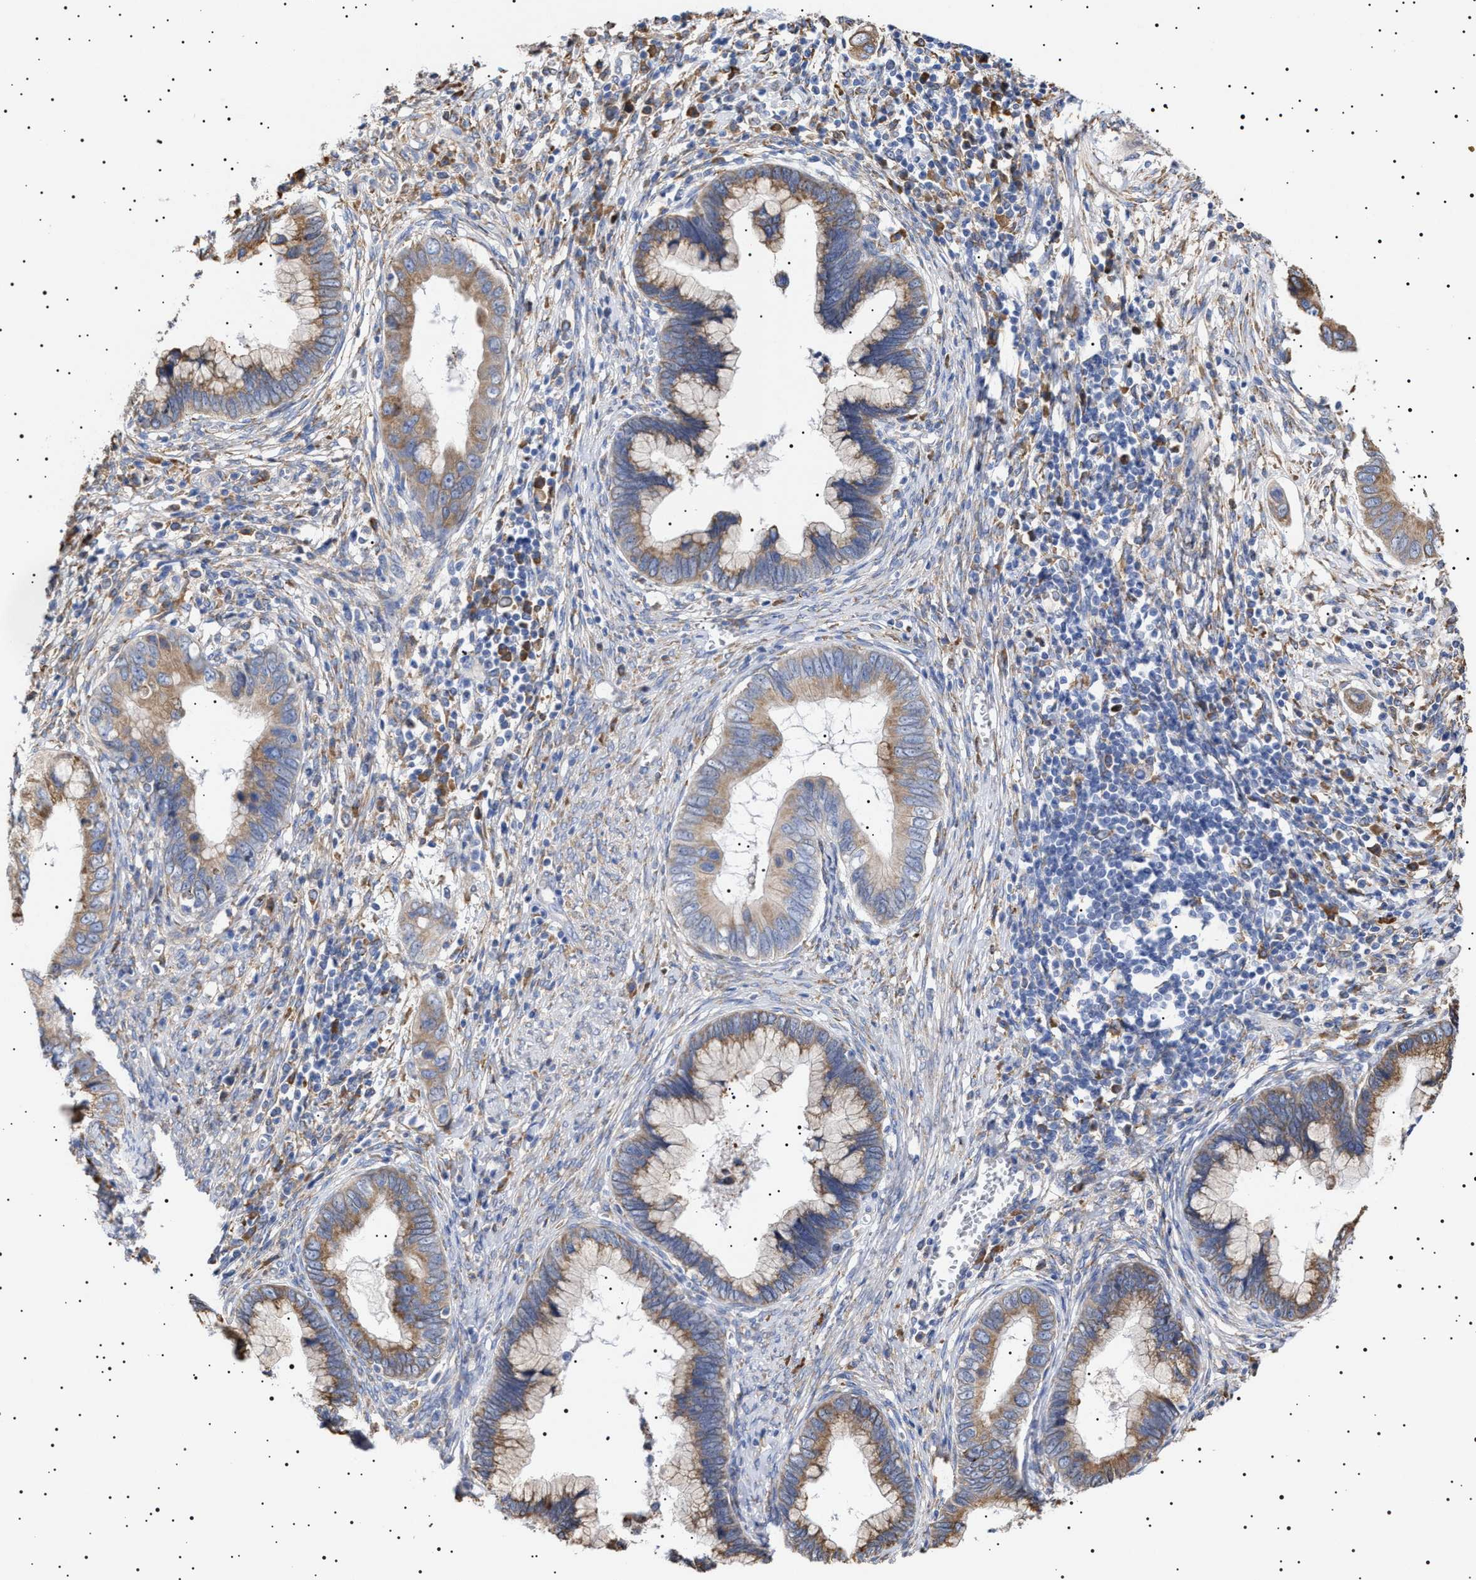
{"staining": {"intensity": "moderate", "quantity": ">75%", "location": "cytoplasmic/membranous"}, "tissue": "cervical cancer", "cell_type": "Tumor cells", "image_type": "cancer", "snomed": [{"axis": "morphology", "description": "Adenocarcinoma, NOS"}, {"axis": "topography", "description": "Cervix"}], "caption": "Moderate cytoplasmic/membranous positivity for a protein is identified in approximately >75% of tumor cells of cervical cancer using immunohistochemistry.", "gene": "ERCC6L2", "patient": {"sex": "female", "age": 44}}